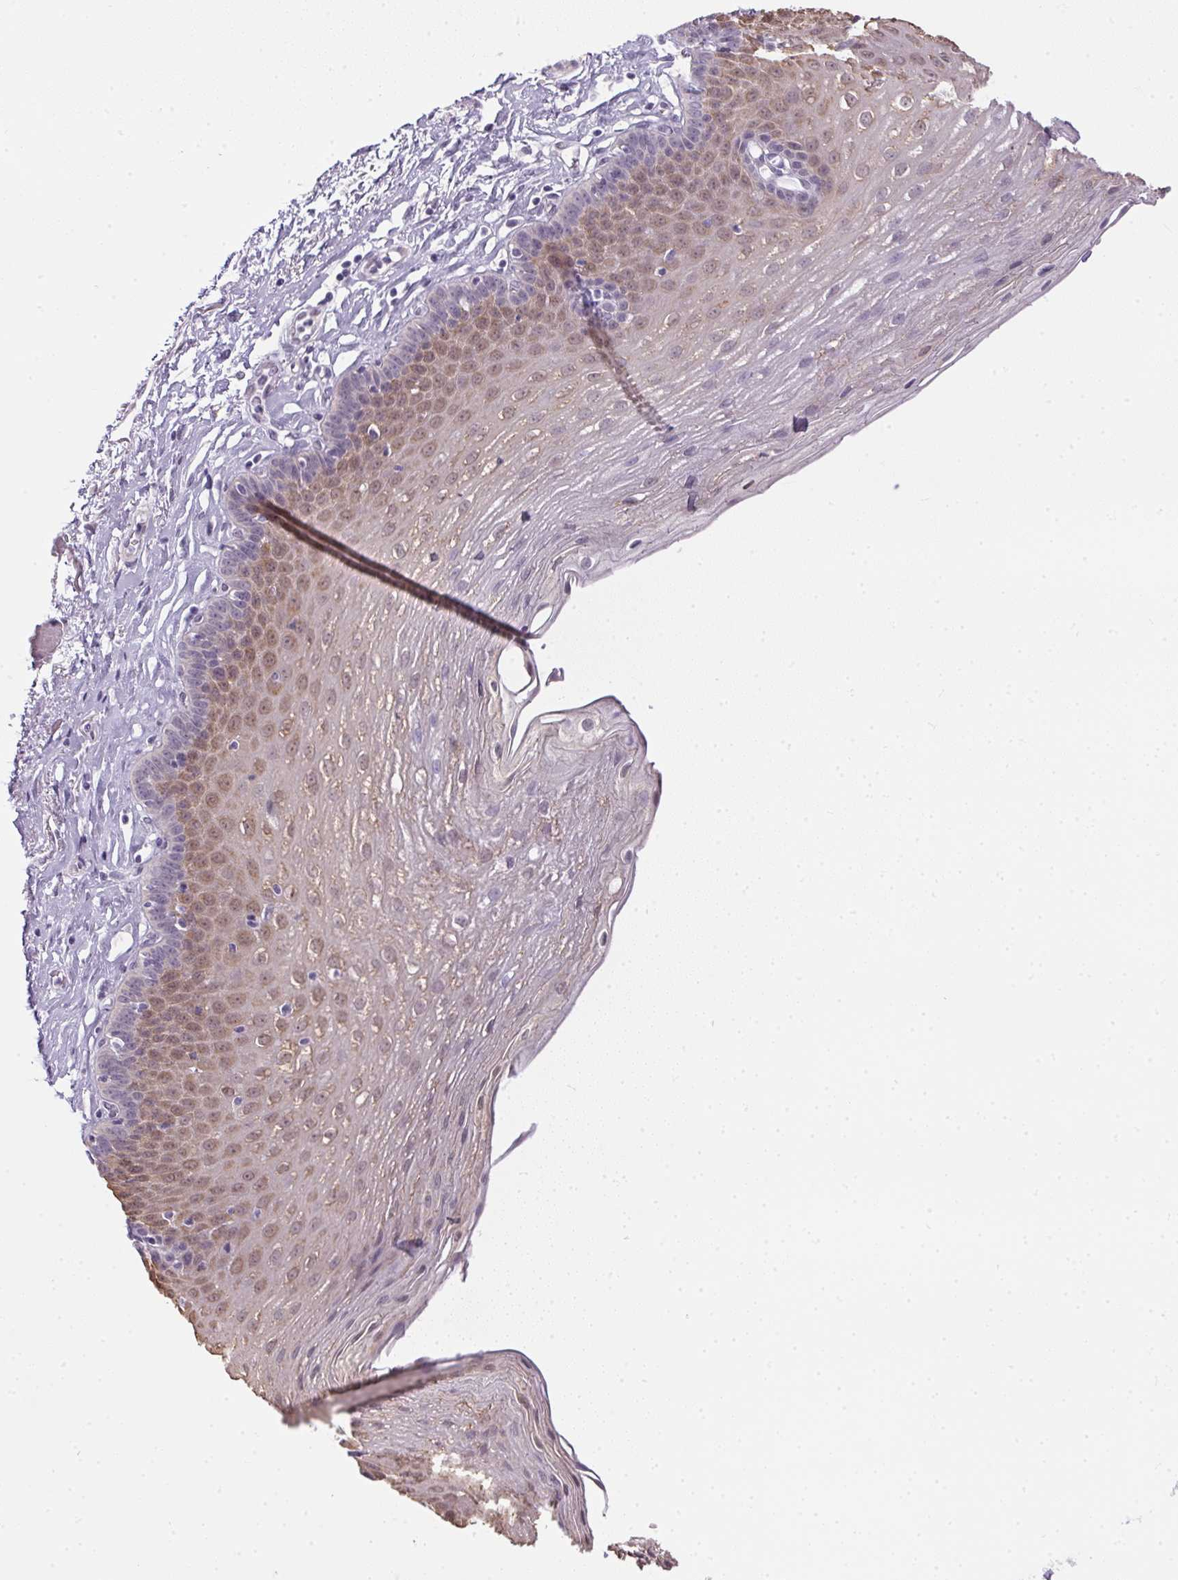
{"staining": {"intensity": "weak", "quantity": "25%-75%", "location": "cytoplasmic/membranous,nuclear"}, "tissue": "esophagus", "cell_type": "Squamous epithelial cells", "image_type": "normal", "snomed": [{"axis": "morphology", "description": "Normal tissue, NOS"}, {"axis": "topography", "description": "Esophagus"}], "caption": "Brown immunohistochemical staining in normal esophagus exhibits weak cytoplasmic/membranous,nuclear expression in about 25%-75% of squamous epithelial cells. The protein of interest is shown in brown color, while the nuclei are stained blue.", "gene": "GBP6", "patient": {"sex": "female", "age": 81}}